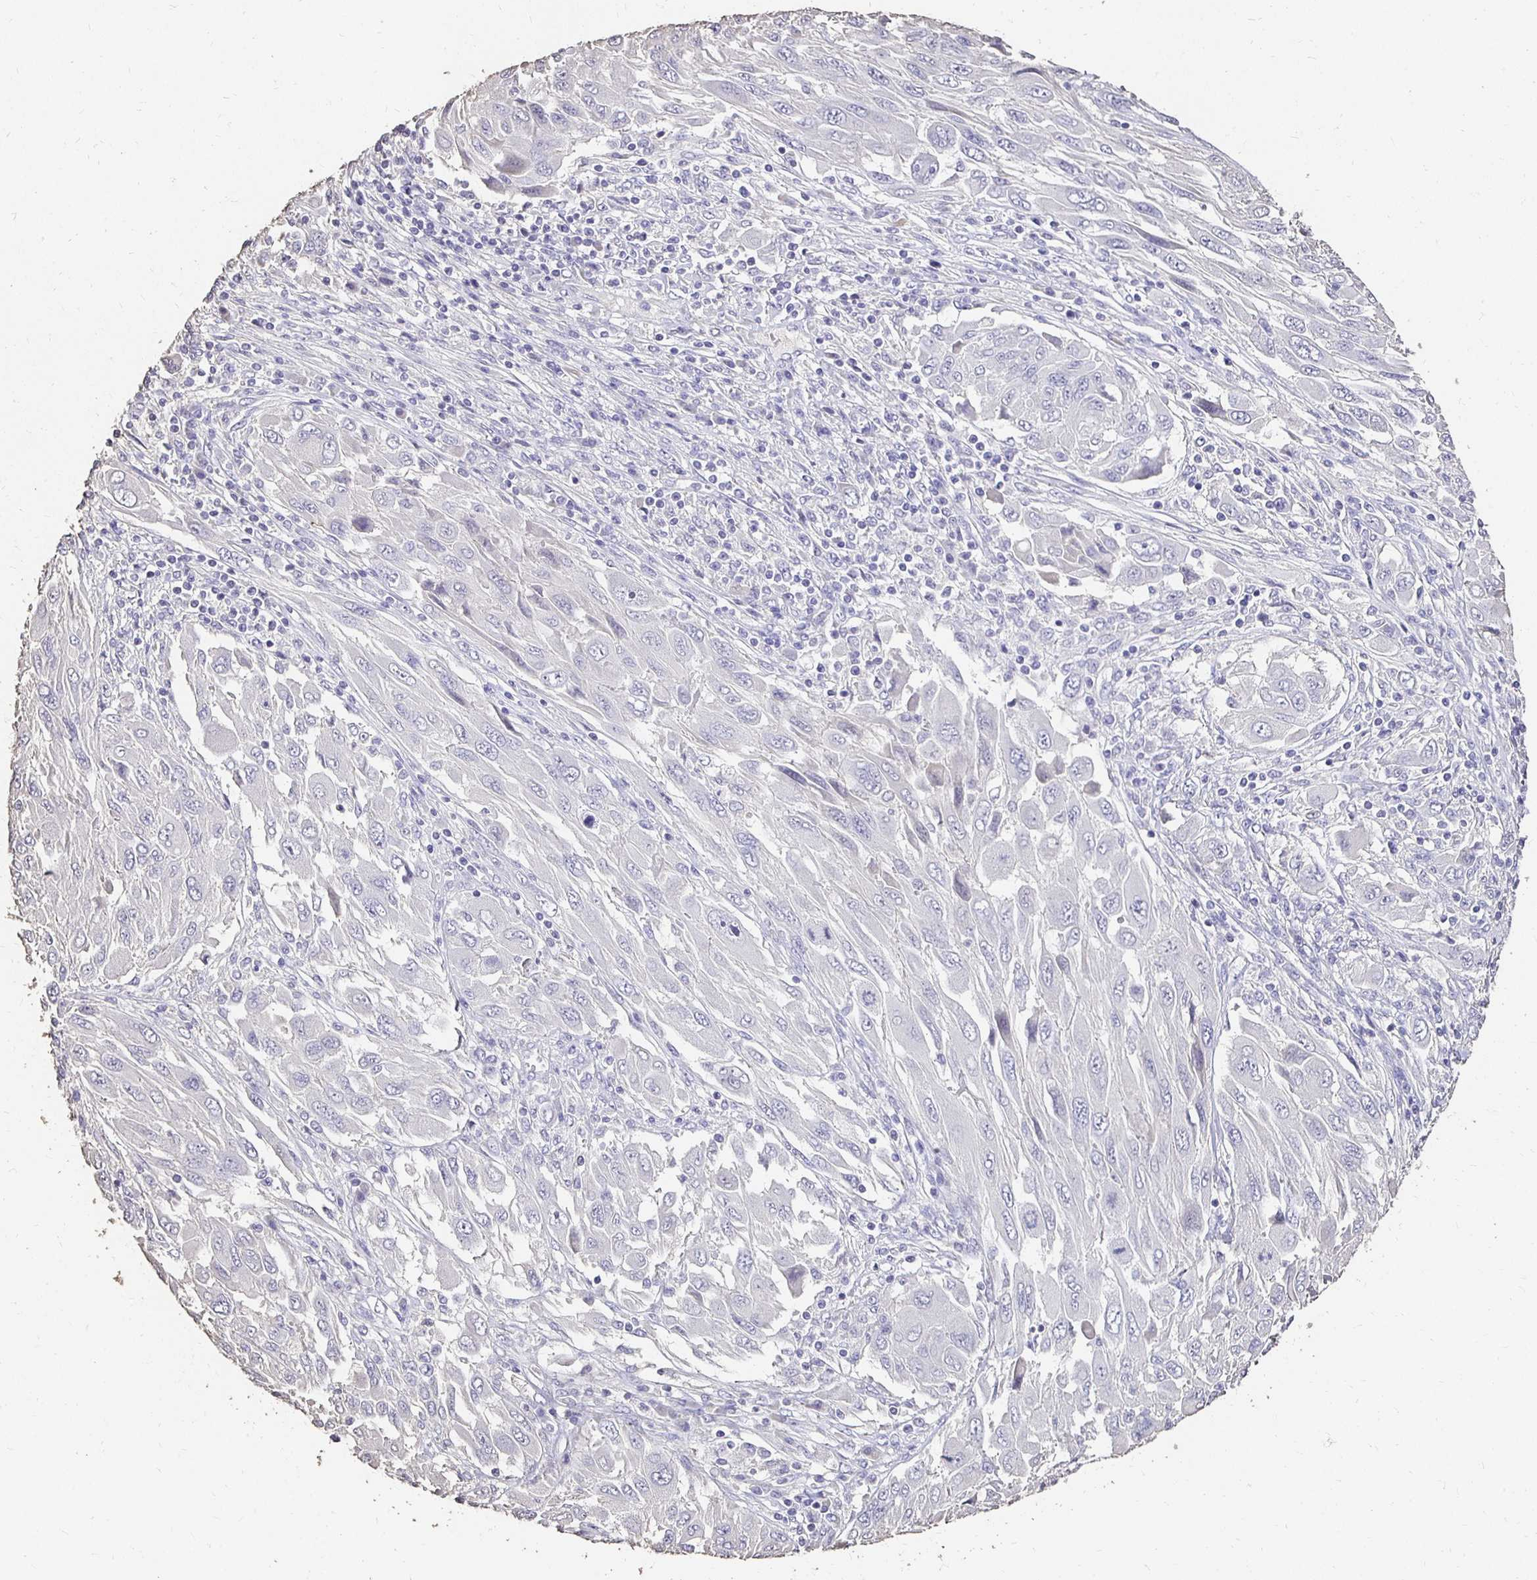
{"staining": {"intensity": "negative", "quantity": "none", "location": "none"}, "tissue": "melanoma", "cell_type": "Tumor cells", "image_type": "cancer", "snomed": [{"axis": "morphology", "description": "Malignant melanoma, NOS"}, {"axis": "topography", "description": "Skin"}], "caption": "Immunohistochemistry of human malignant melanoma demonstrates no expression in tumor cells.", "gene": "UGT1A6", "patient": {"sex": "female", "age": 91}}